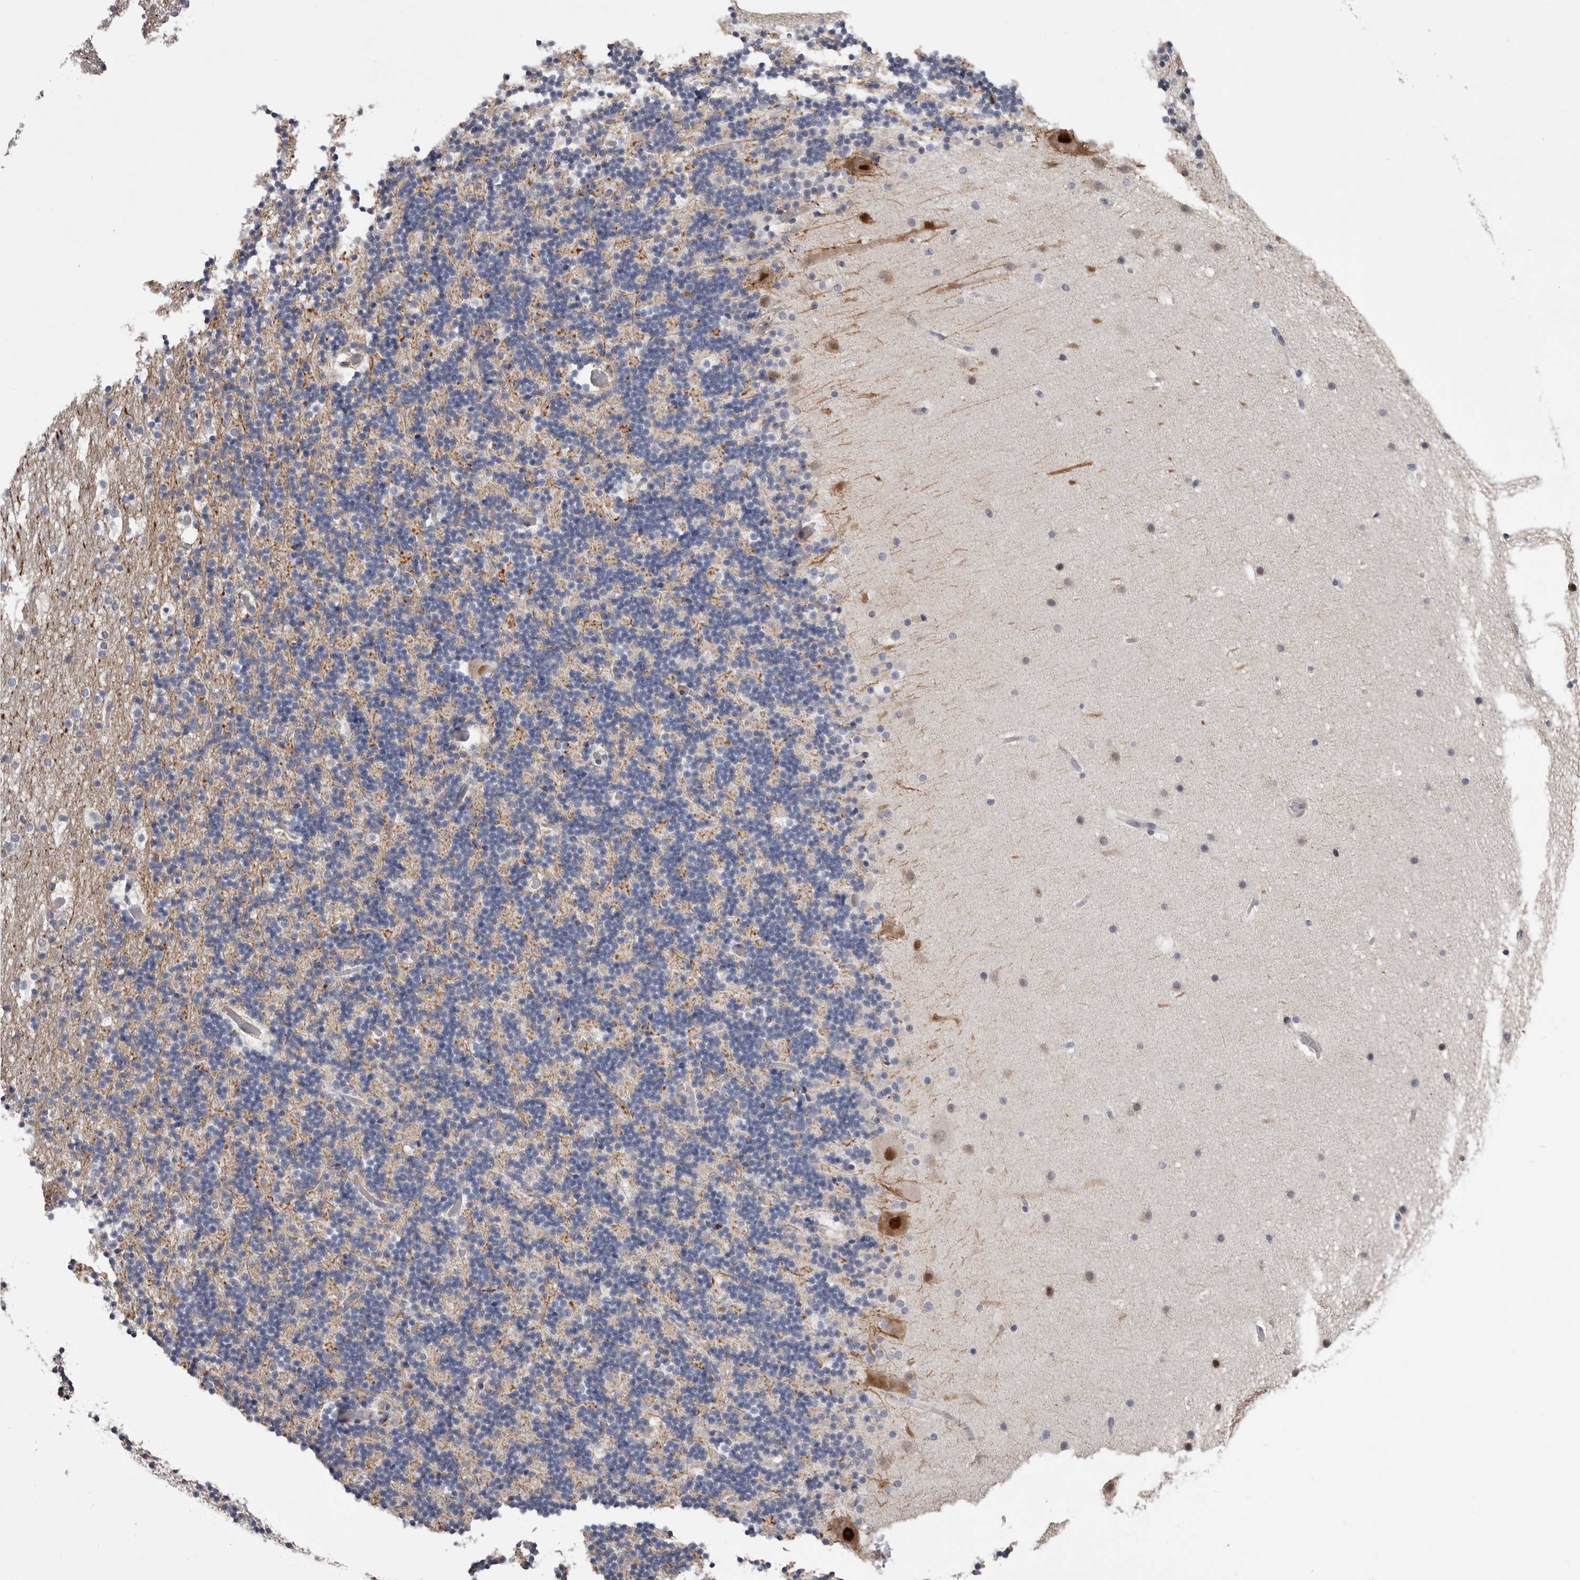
{"staining": {"intensity": "negative", "quantity": "none", "location": "none"}, "tissue": "cerebellum", "cell_type": "Cells in granular layer", "image_type": "normal", "snomed": [{"axis": "morphology", "description": "Normal tissue, NOS"}, {"axis": "topography", "description": "Cerebellum"}], "caption": "This is an immunohistochemistry photomicrograph of benign human cerebellum. There is no expression in cells in granular layer.", "gene": "RNF217", "patient": {"sex": "male", "age": 57}}